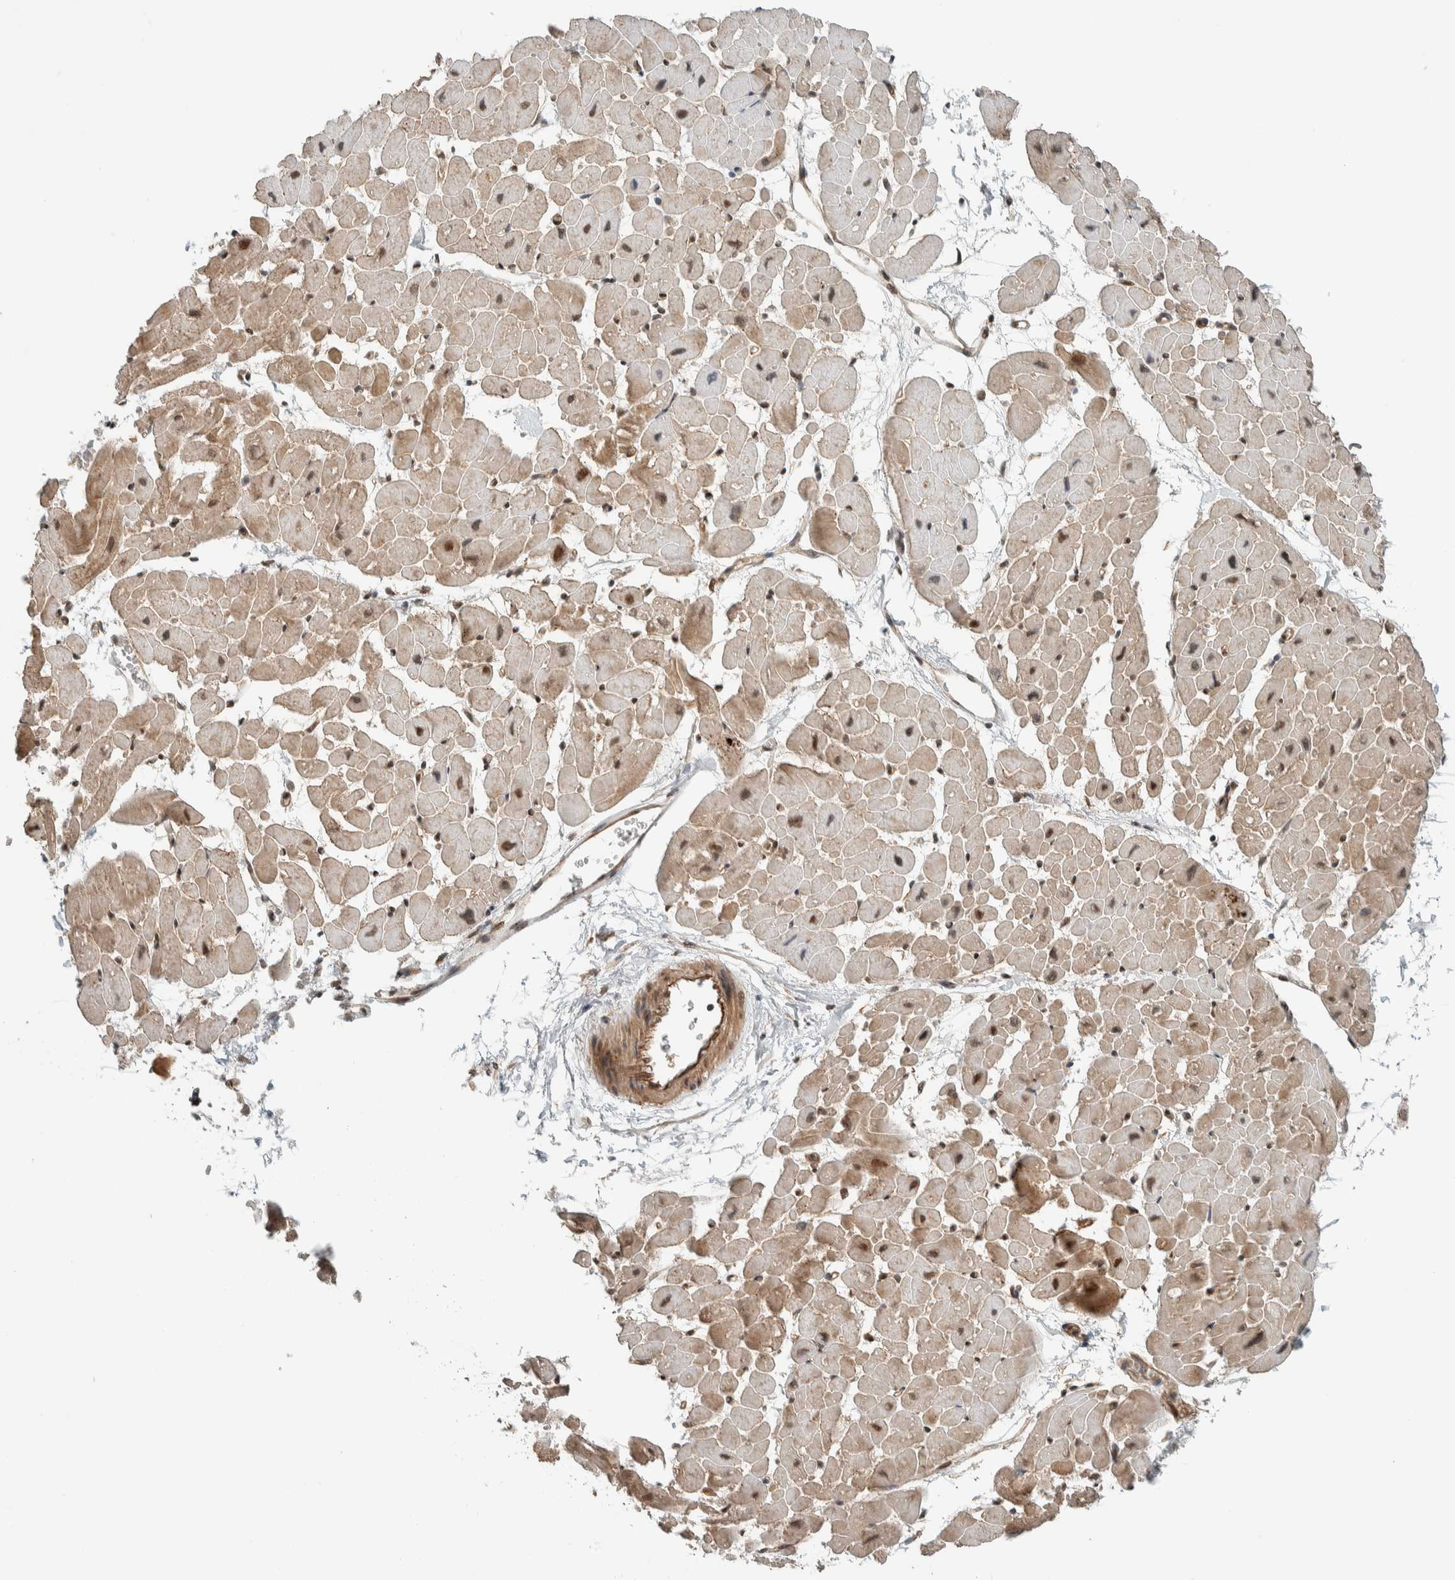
{"staining": {"intensity": "moderate", "quantity": ">75%", "location": "cytoplasmic/membranous,nuclear"}, "tissue": "heart muscle", "cell_type": "Cardiomyocytes", "image_type": "normal", "snomed": [{"axis": "morphology", "description": "Normal tissue, NOS"}, {"axis": "topography", "description": "Heart"}], "caption": "The micrograph reveals immunohistochemical staining of normal heart muscle. There is moderate cytoplasmic/membranous,nuclear expression is identified in about >75% of cardiomyocytes.", "gene": "STXBP4", "patient": {"sex": "male", "age": 45}}